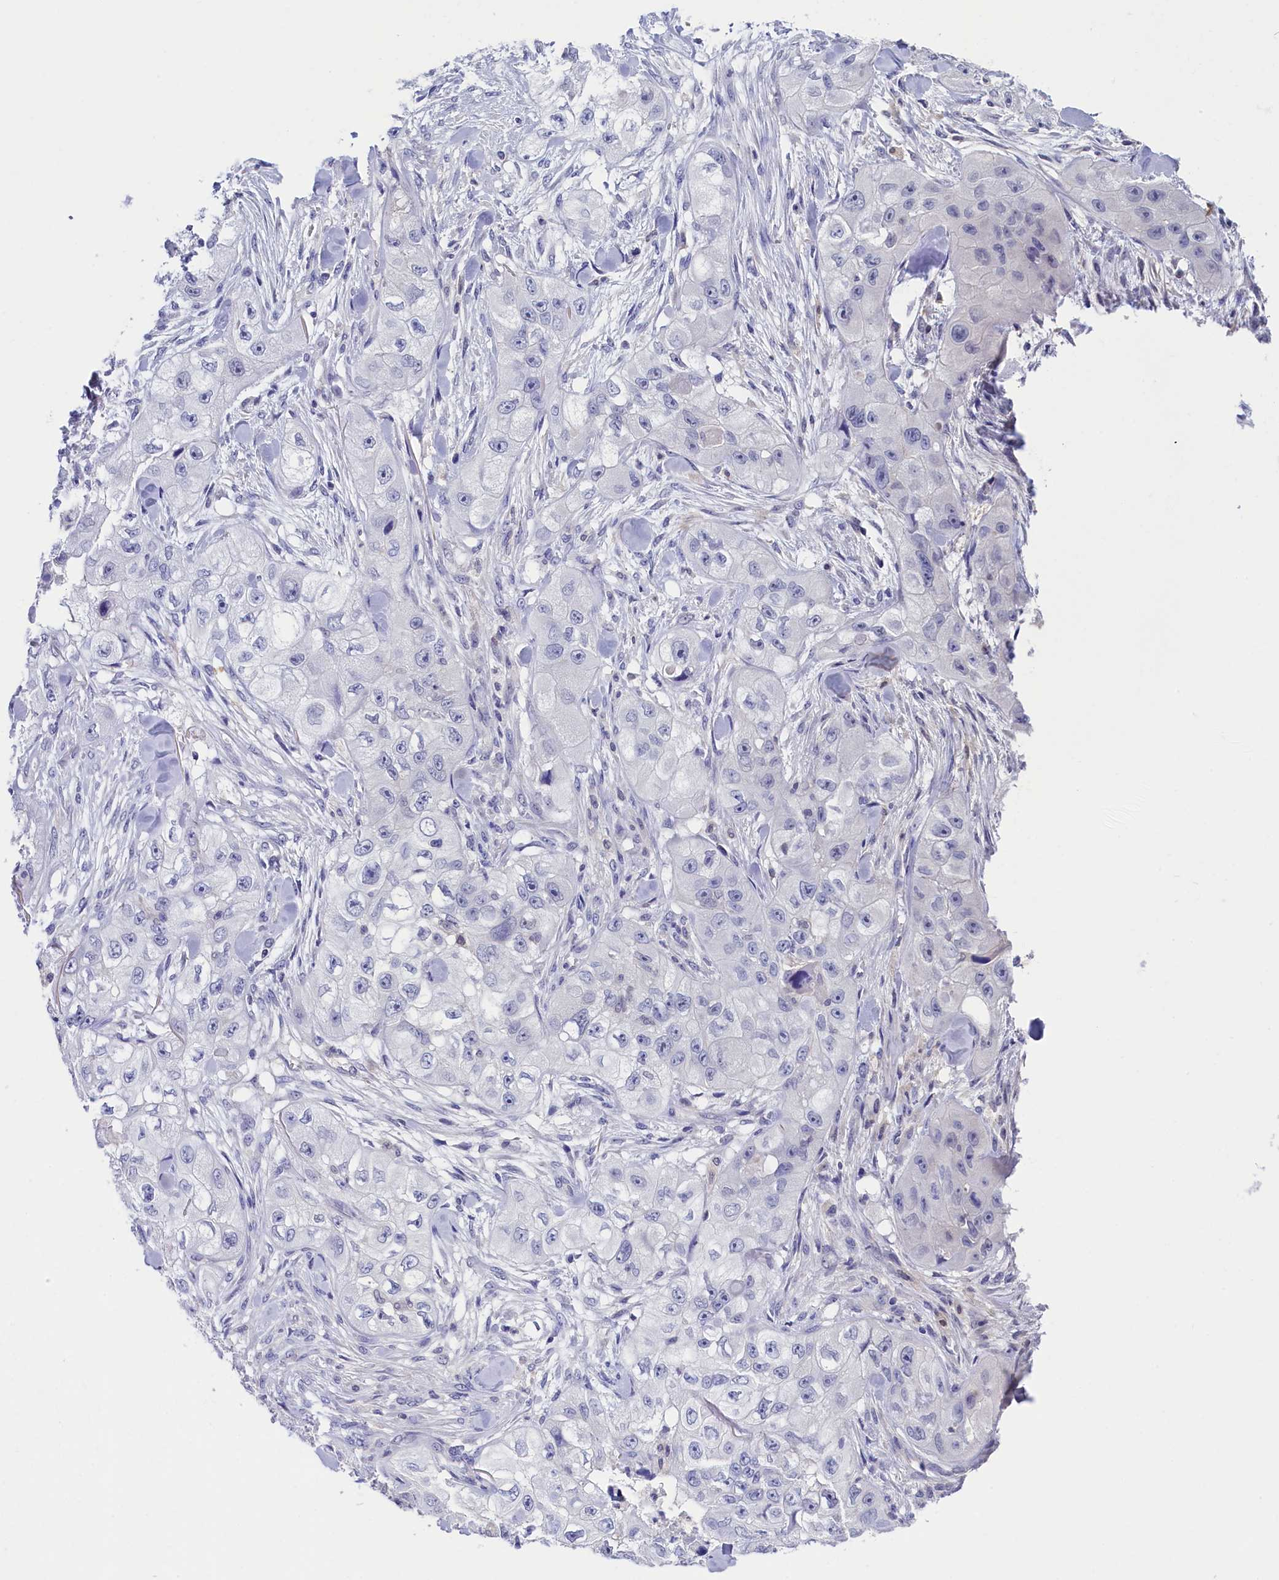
{"staining": {"intensity": "negative", "quantity": "none", "location": "none"}, "tissue": "skin cancer", "cell_type": "Tumor cells", "image_type": "cancer", "snomed": [{"axis": "morphology", "description": "Squamous cell carcinoma, NOS"}, {"axis": "topography", "description": "Skin"}, {"axis": "topography", "description": "Subcutis"}], "caption": "Tumor cells show no significant protein expression in squamous cell carcinoma (skin).", "gene": "C11orf54", "patient": {"sex": "male", "age": 73}}